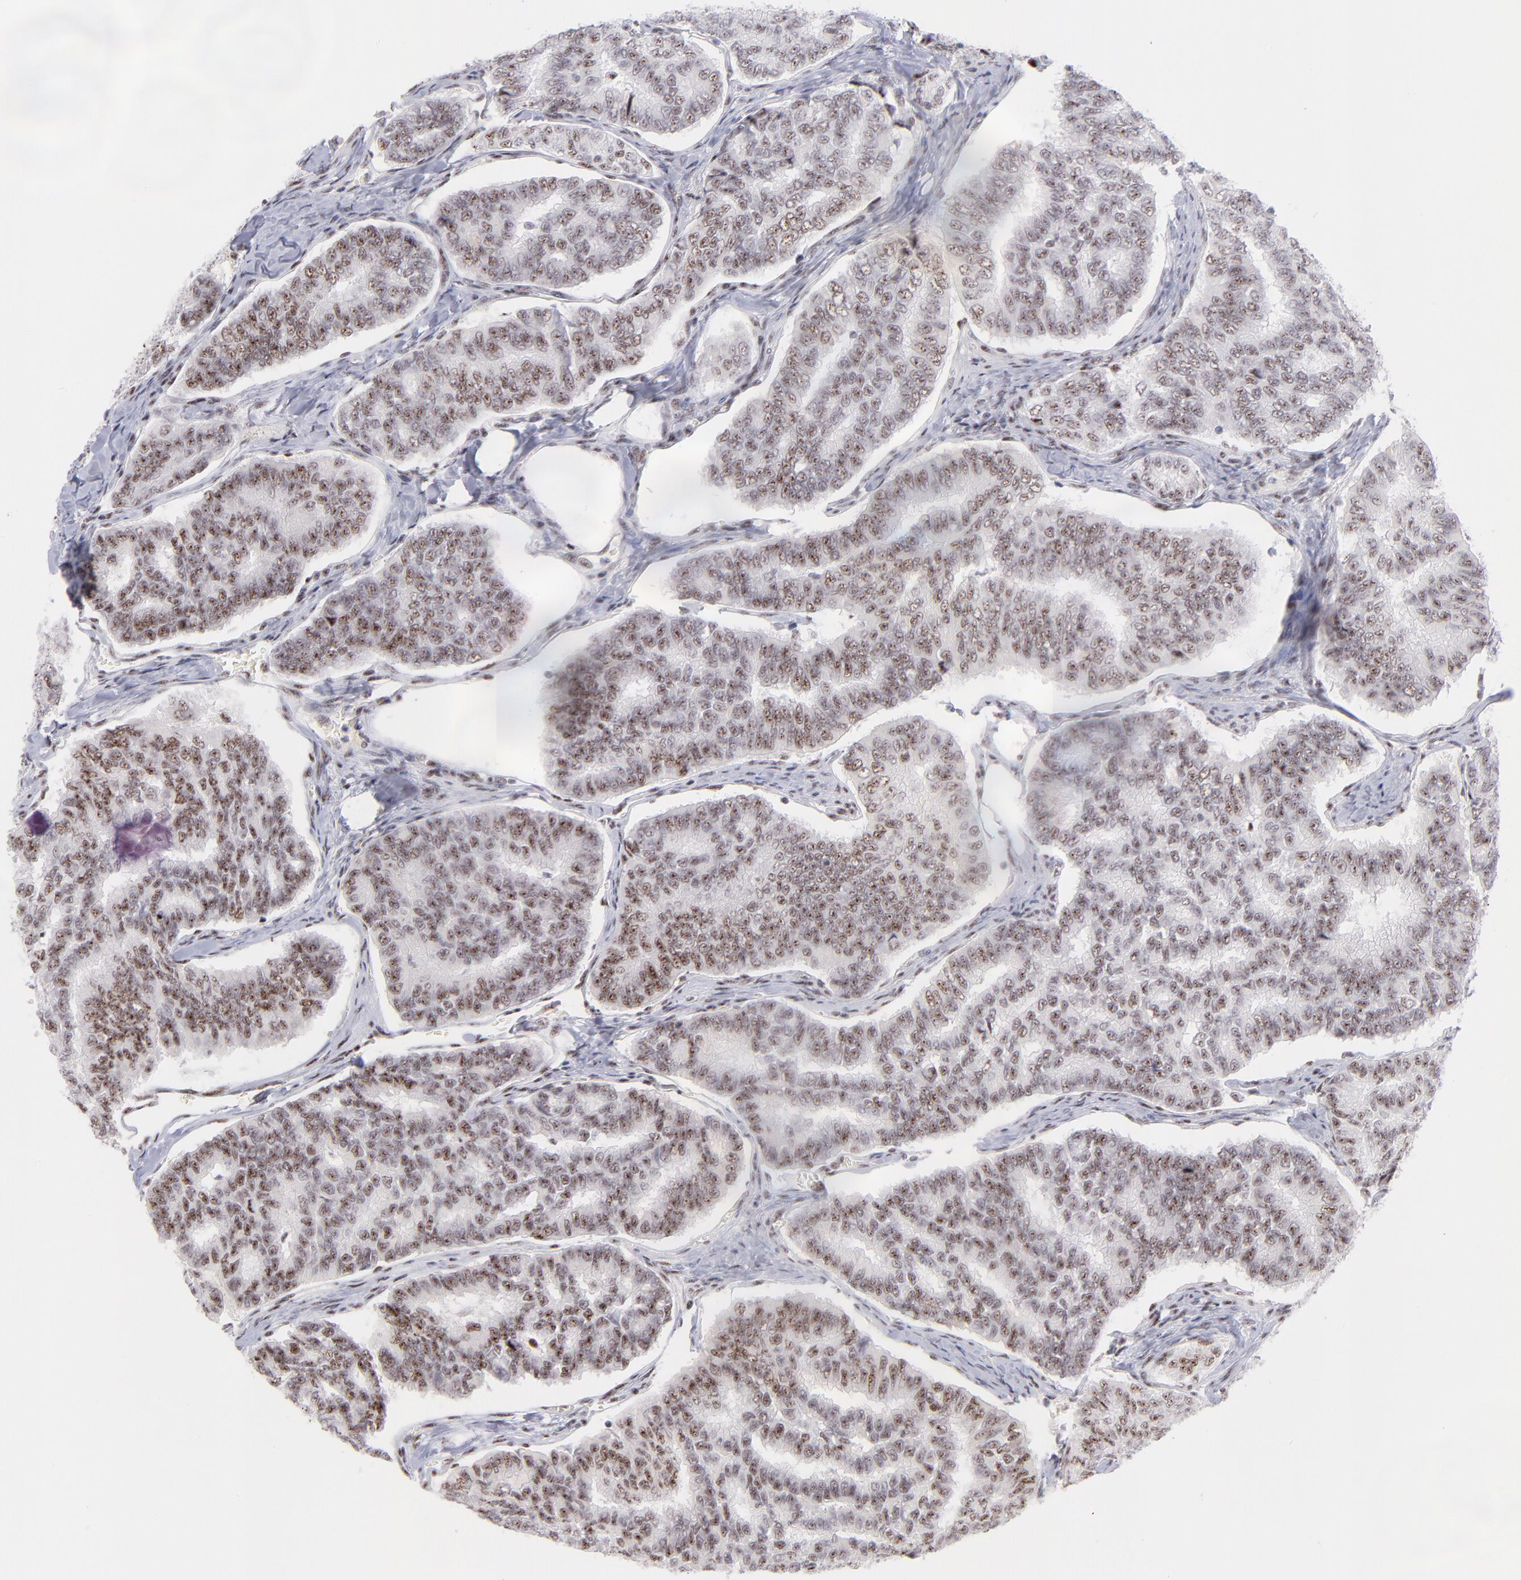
{"staining": {"intensity": "moderate", "quantity": ">75%", "location": "nuclear"}, "tissue": "thyroid cancer", "cell_type": "Tumor cells", "image_type": "cancer", "snomed": [{"axis": "morphology", "description": "Papillary adenocarcinoma, NOS"}, {"axis": "topography", "description": "Thyroid gland"}], "caption": "Brown immunohistochemical staining in human papillary adenocarcinoma (thyroid) demonstrates moderate nuclear expression in approximately >75% of tumor cells.", "gene": "CDC25C", "patient": {"sex": "female", "age": 35}}